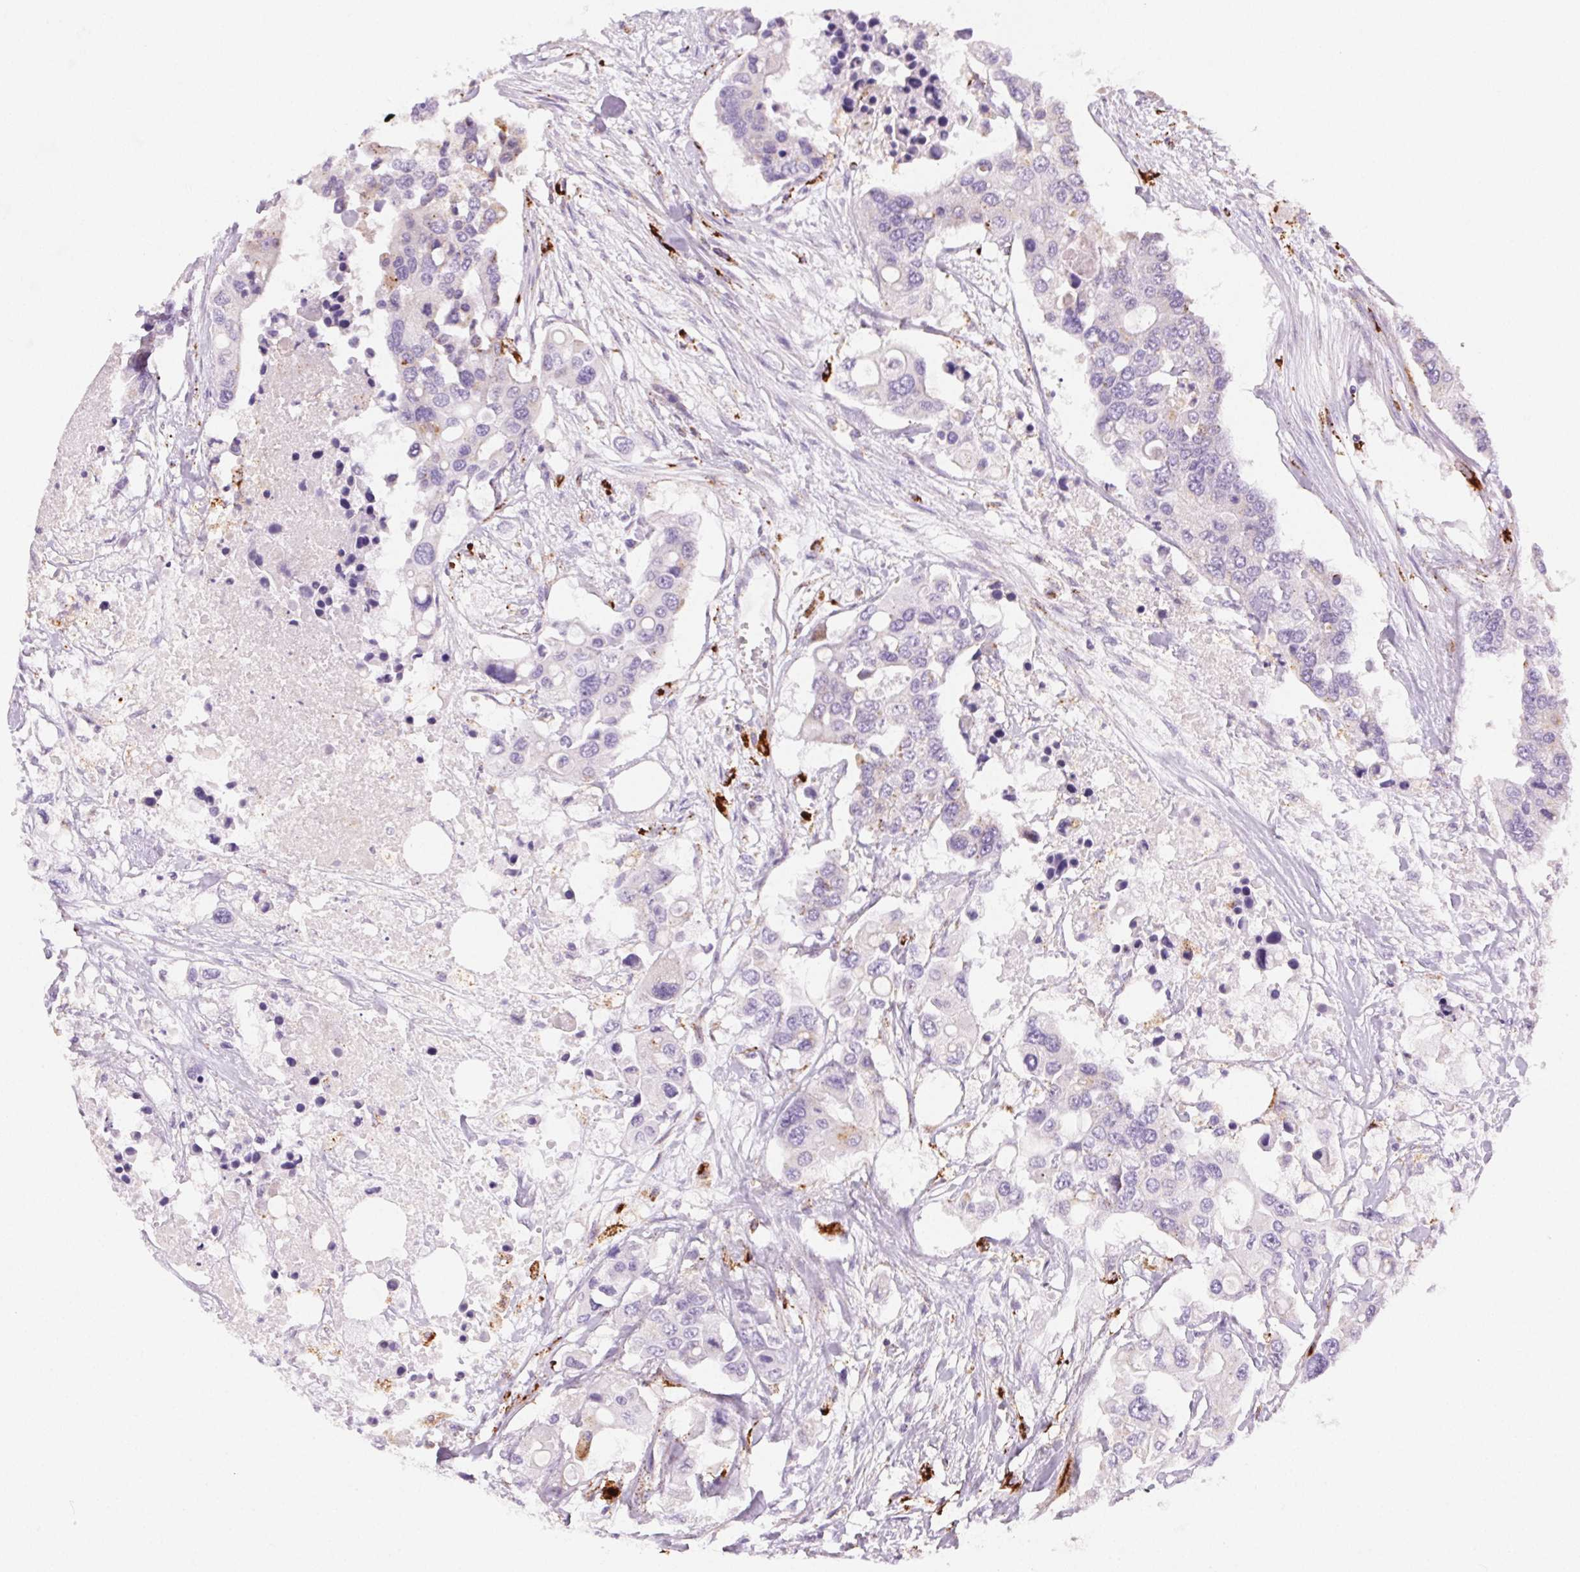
{"staining": {"intensity": "moderate", "quantity": "<25%", "location": "cytoplasmic/membranous"}, "tissue": "colorectal cancer", "cell_type": "Tumor cells", "image_type": "cancer", "snomed": [{"axis": "morphology", "description": "Adenocarcinoma, NOS"}, {"axis": "topography", "description": "Colon"}], "caption": "IHC photomicrograph of neoplastic tissue: adenocarcinoma (colorectal) stained using immunohistochemistry (IHC) exhibits low levels of moderate protein expression localized specifically in the cytoplasmic/membranous of tumor cells, appearing as a cytoplasmic/membranous brown color.", "gene": "SCPEP1", "patient": {"sex": "male", "age": 77}}